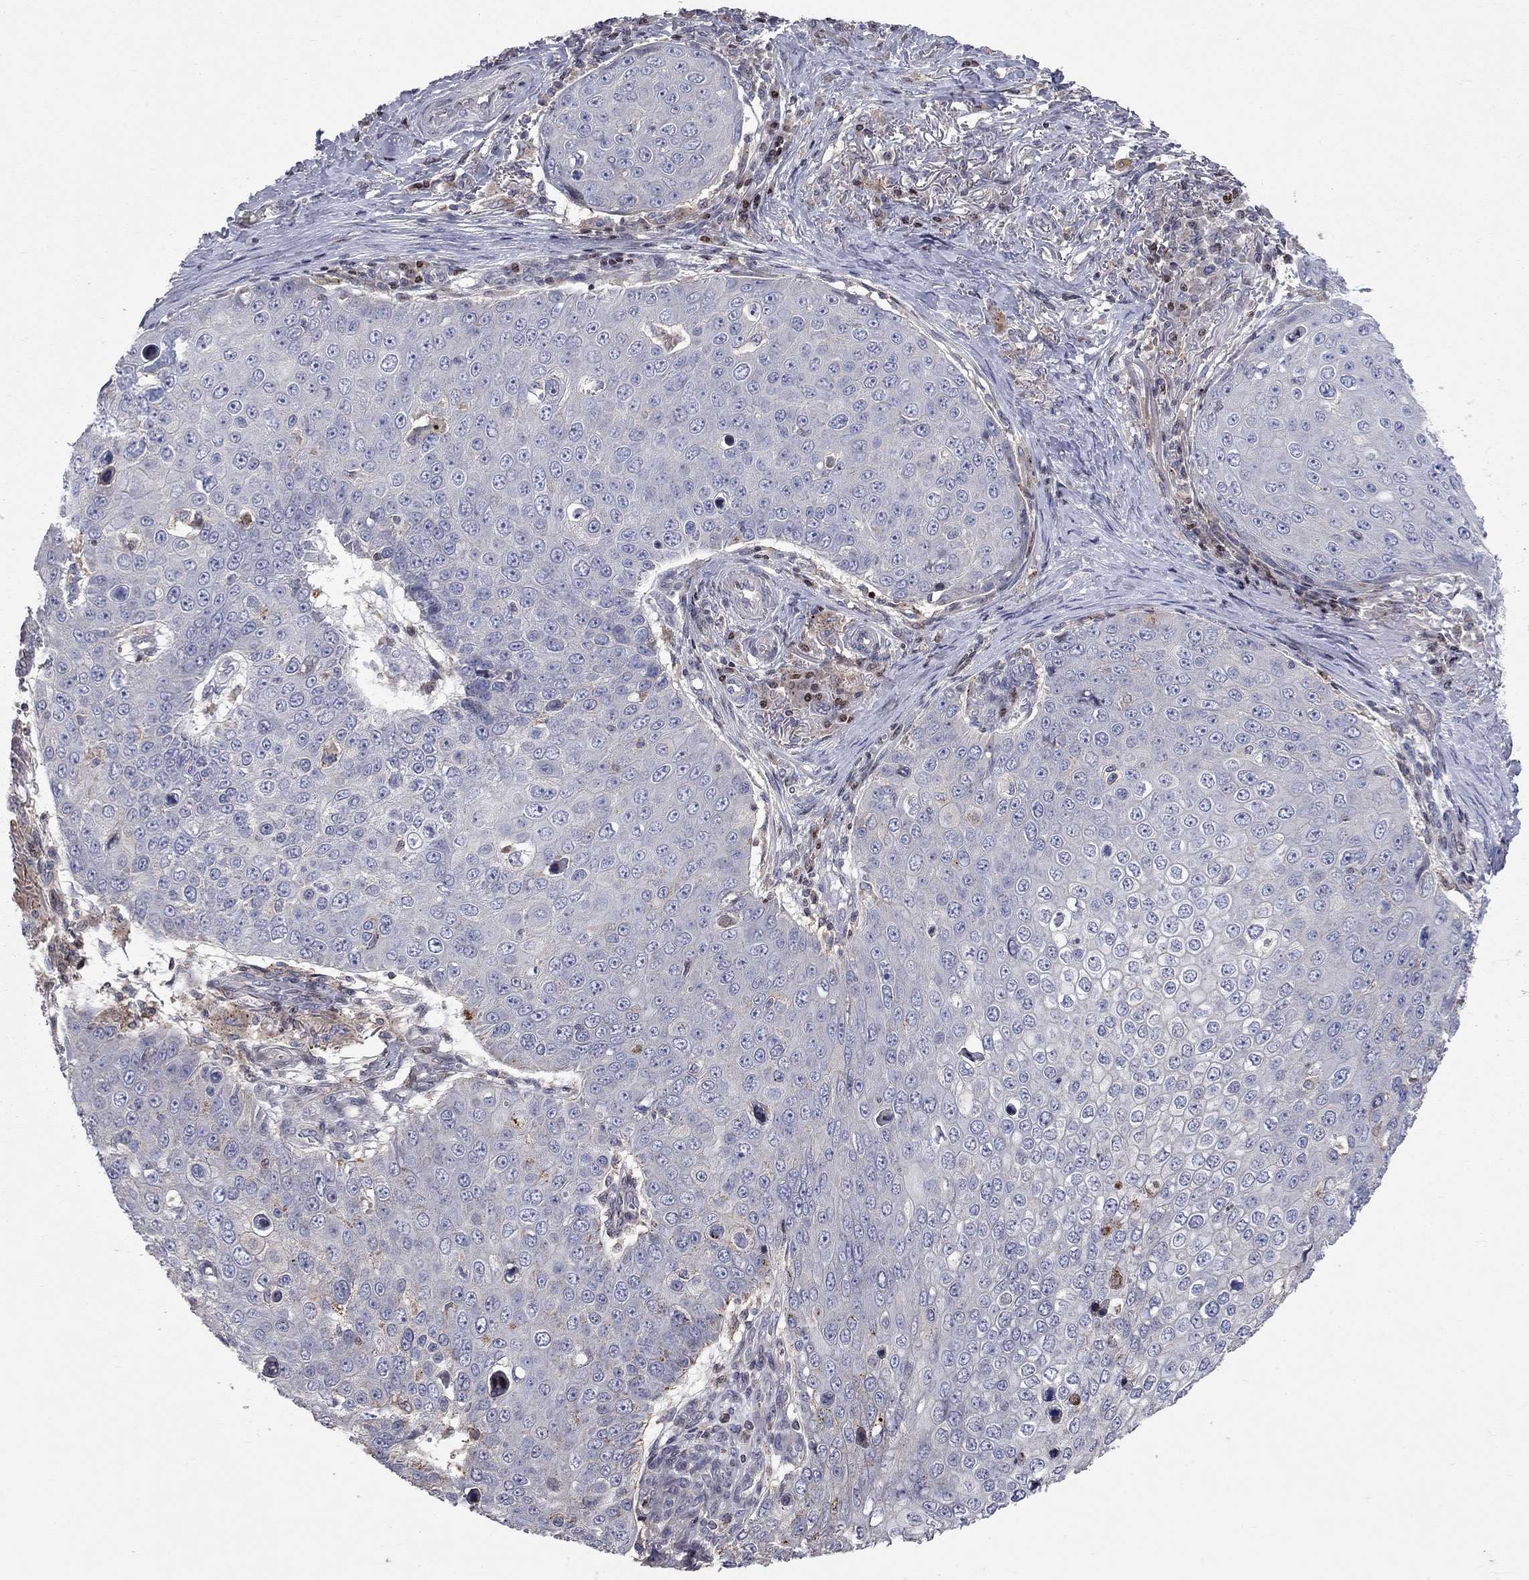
{"staining": {"intensity": "strong", "quantity": "<25%", "location": "cytoplasmic/membranous"}, "tissue": "skin cancer", "cell_type": "Tumor cells", "image_type": "cancer", "snomed": [{"axis": "morphology", "description": "Squamous cell carcinoma, NOS"}, {"axis": "topography", "description": "Skin"}], "caption": "Immunohistochemical staining of human skin cancer (squamous cell carcinoma) exhibits strong cytoplasmic/membranous protein positivity in approximately <25% of tumor cells.", "gene": "ERN2", "patient": {"sex": "male", "age": 71}}